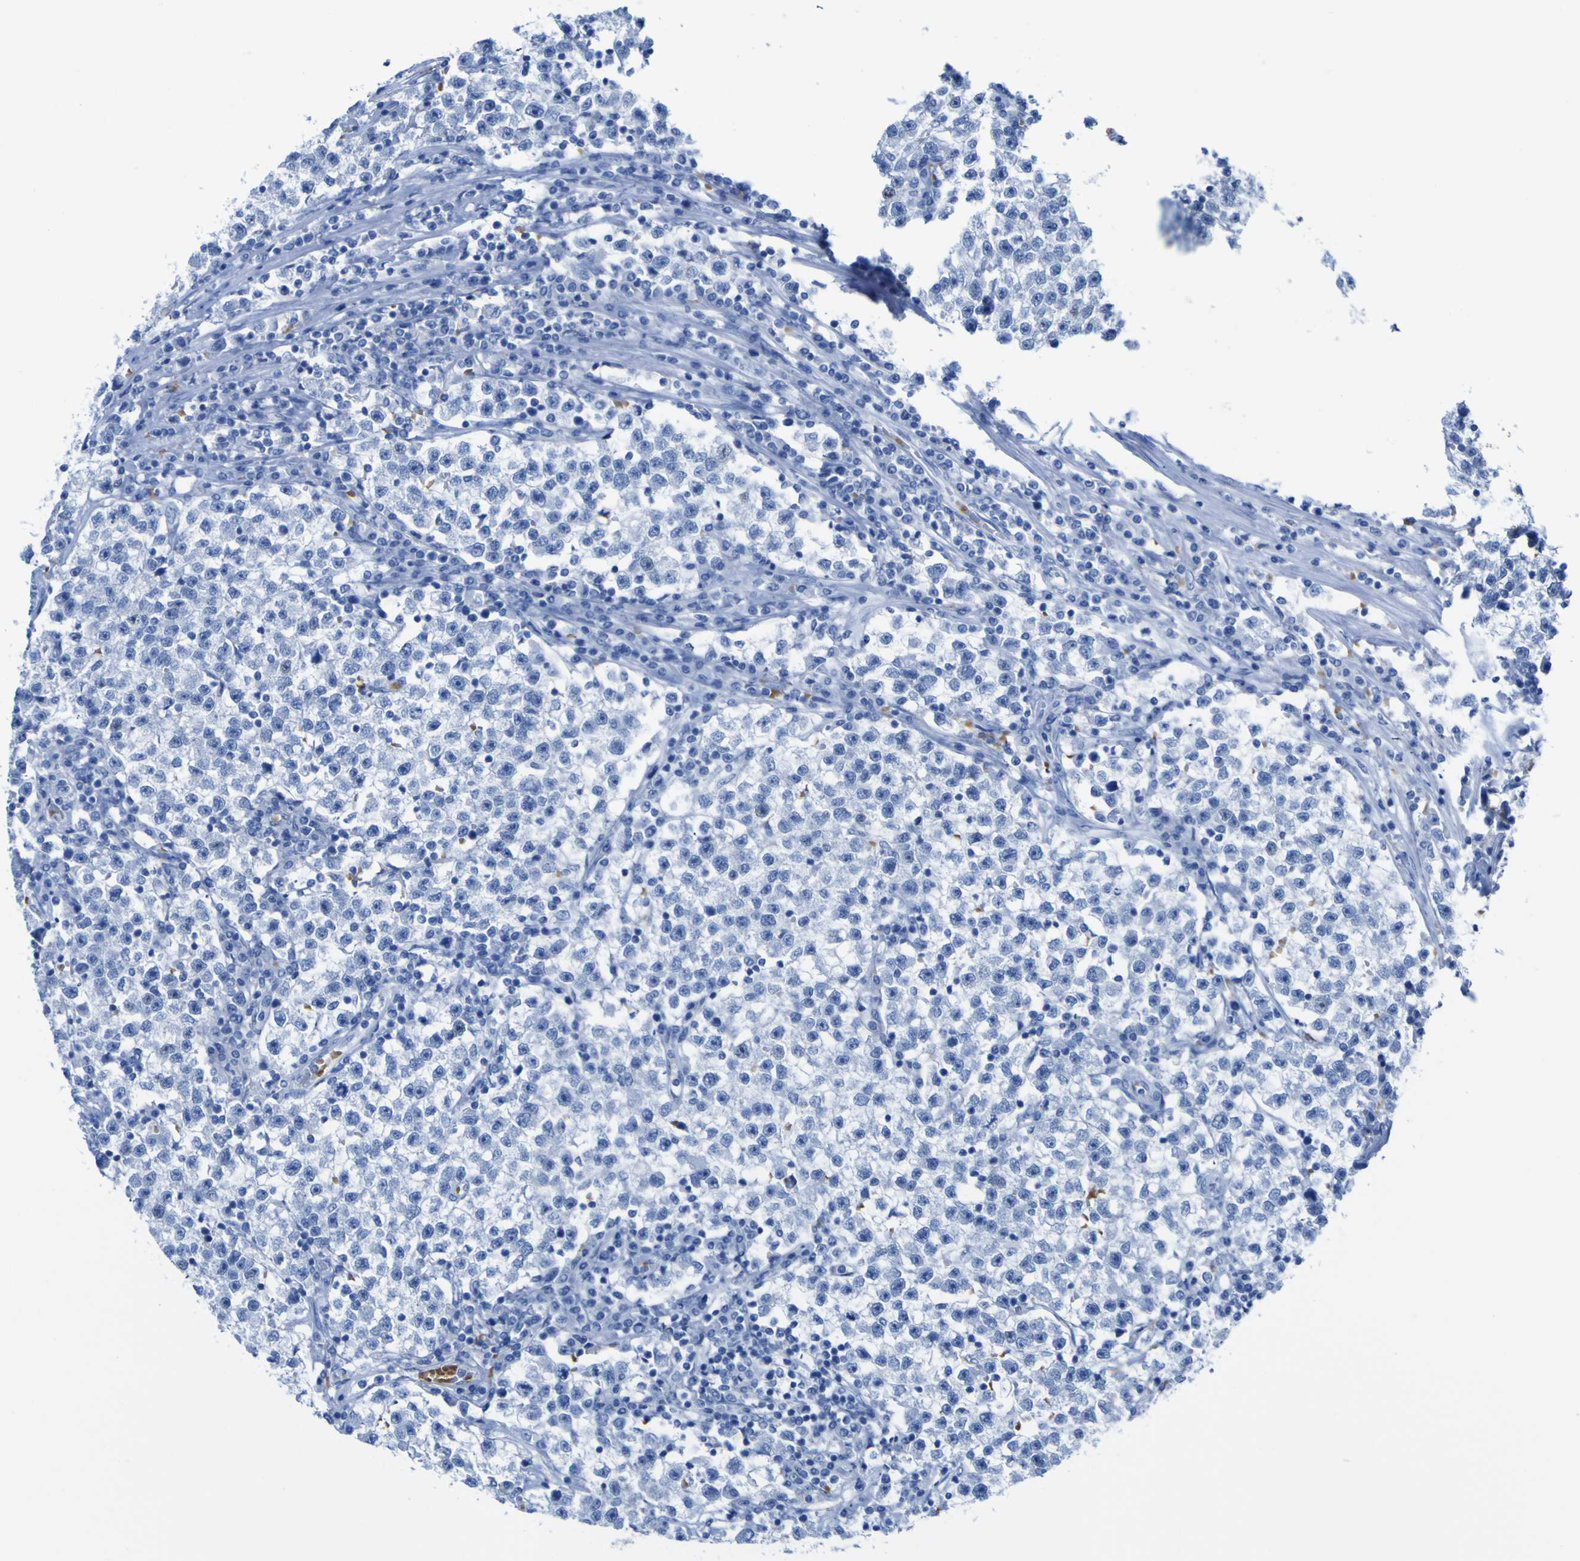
{"staining": {"intensity": "negative", "quantity": "none", "location": "none"}, "tissue": "testis cancer", "cell_type": "Tumor cells", "image_type": "cancer", "snomed": [{"axis": "morphology", "description": "Seminoma, NOS"}, {"axis": "topography", "description": "Testis"}], "caption": "Immunohistochemistry micrograph of human seminoma (testis) stained for a protein (brown), which shows no expression in tumor cells.", "gene": "DACH1", "patient": {"sex": "male", "age": 22}}